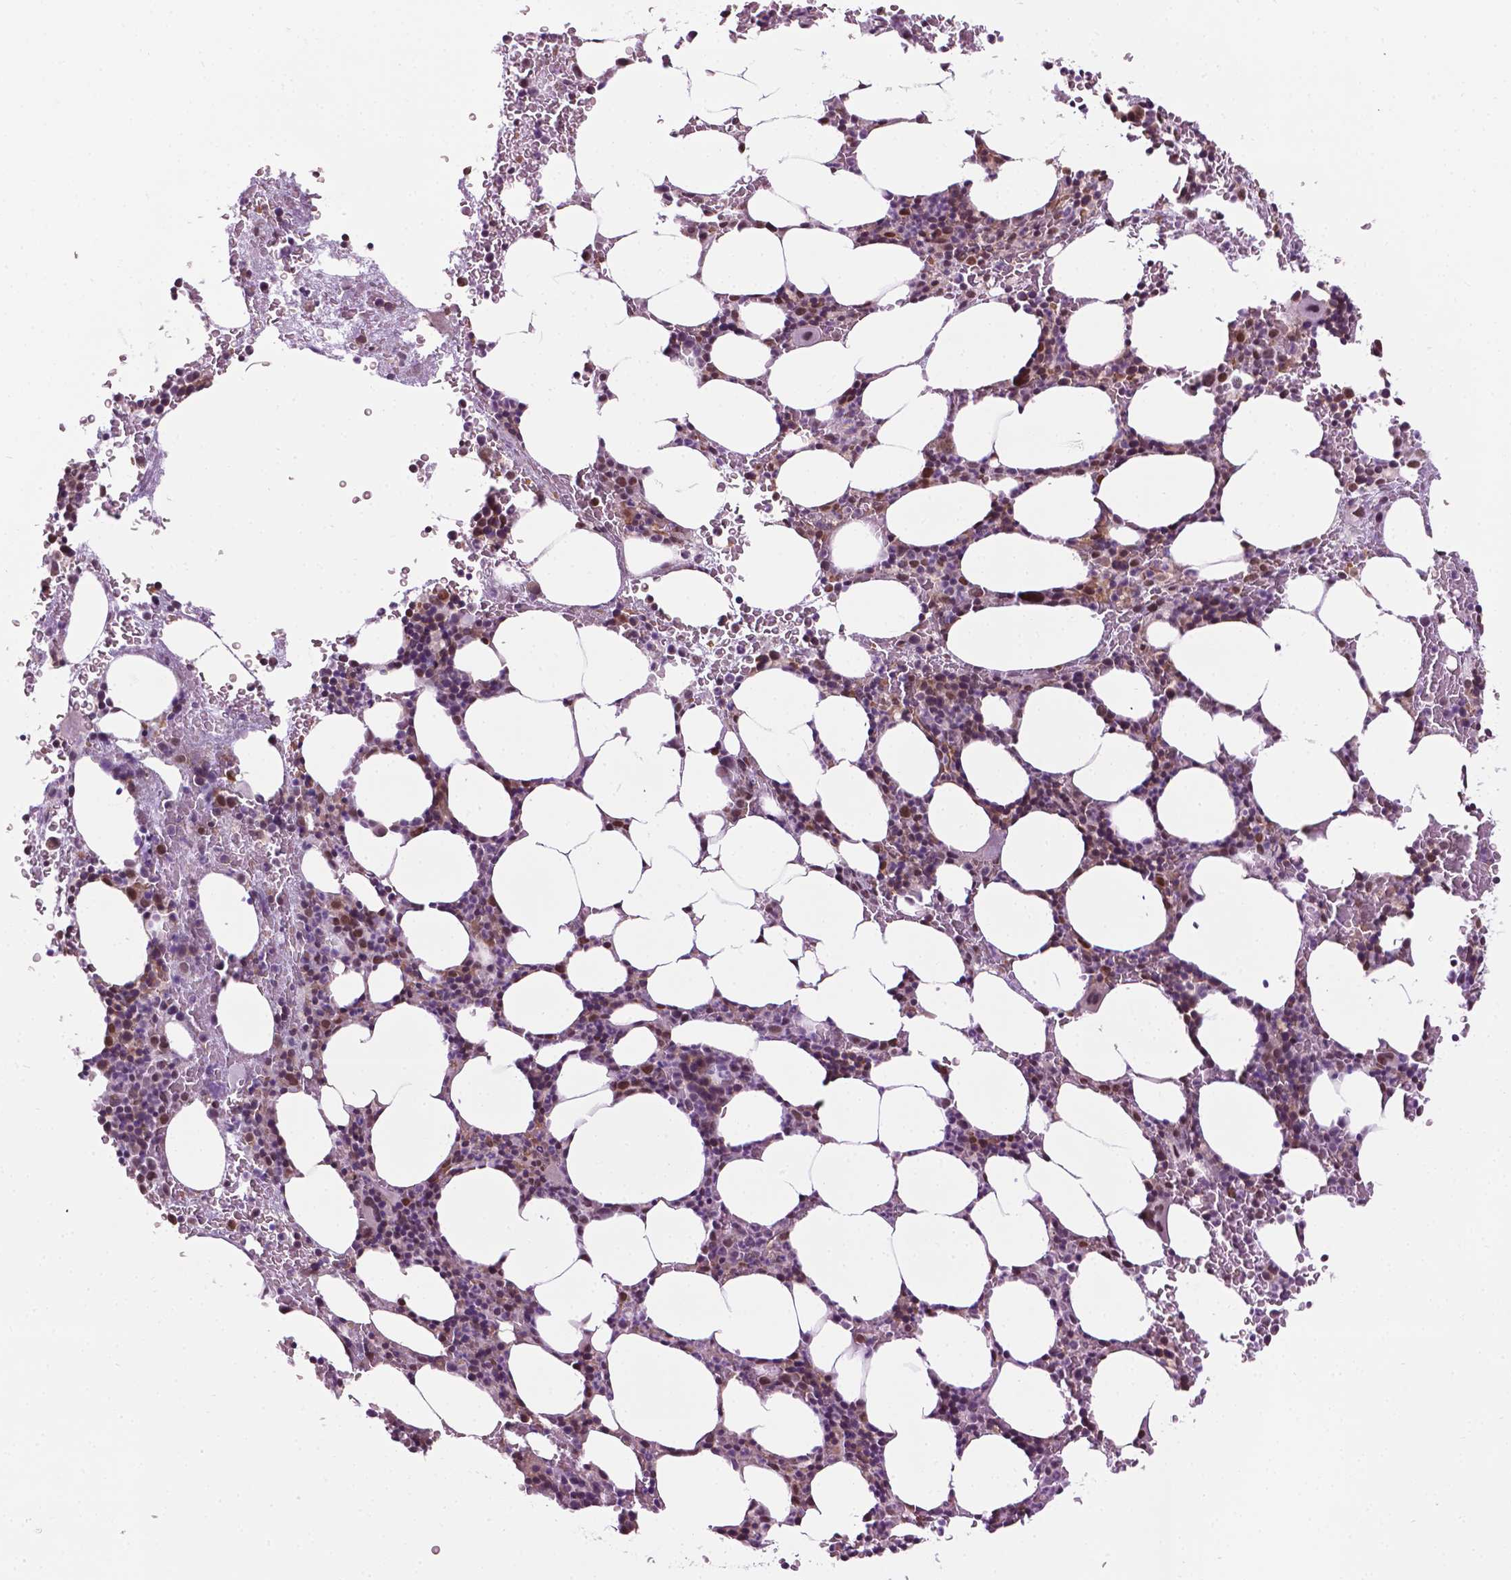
{"staining": {"intensity": "moderate", "quantity": "25%-75%", "location": "nuclear"}, "tissue": "bone marrow", "cell_type": "Hematopoietic cells", "image_type": "normal", "snomed": [{"axis": "morphology", "description": "Normal tissue, NOS"}, {"axis": "topography", "description": "Bone marrow"}], "caption": "Immunohistochemical staining of benign bone marrow shows medium levels of moderate nuclear staining in approximately 25%-75% of hematopoietic cells.", "gene": "UBQLN4", "patient": {"sex": "male", "age": 77}}